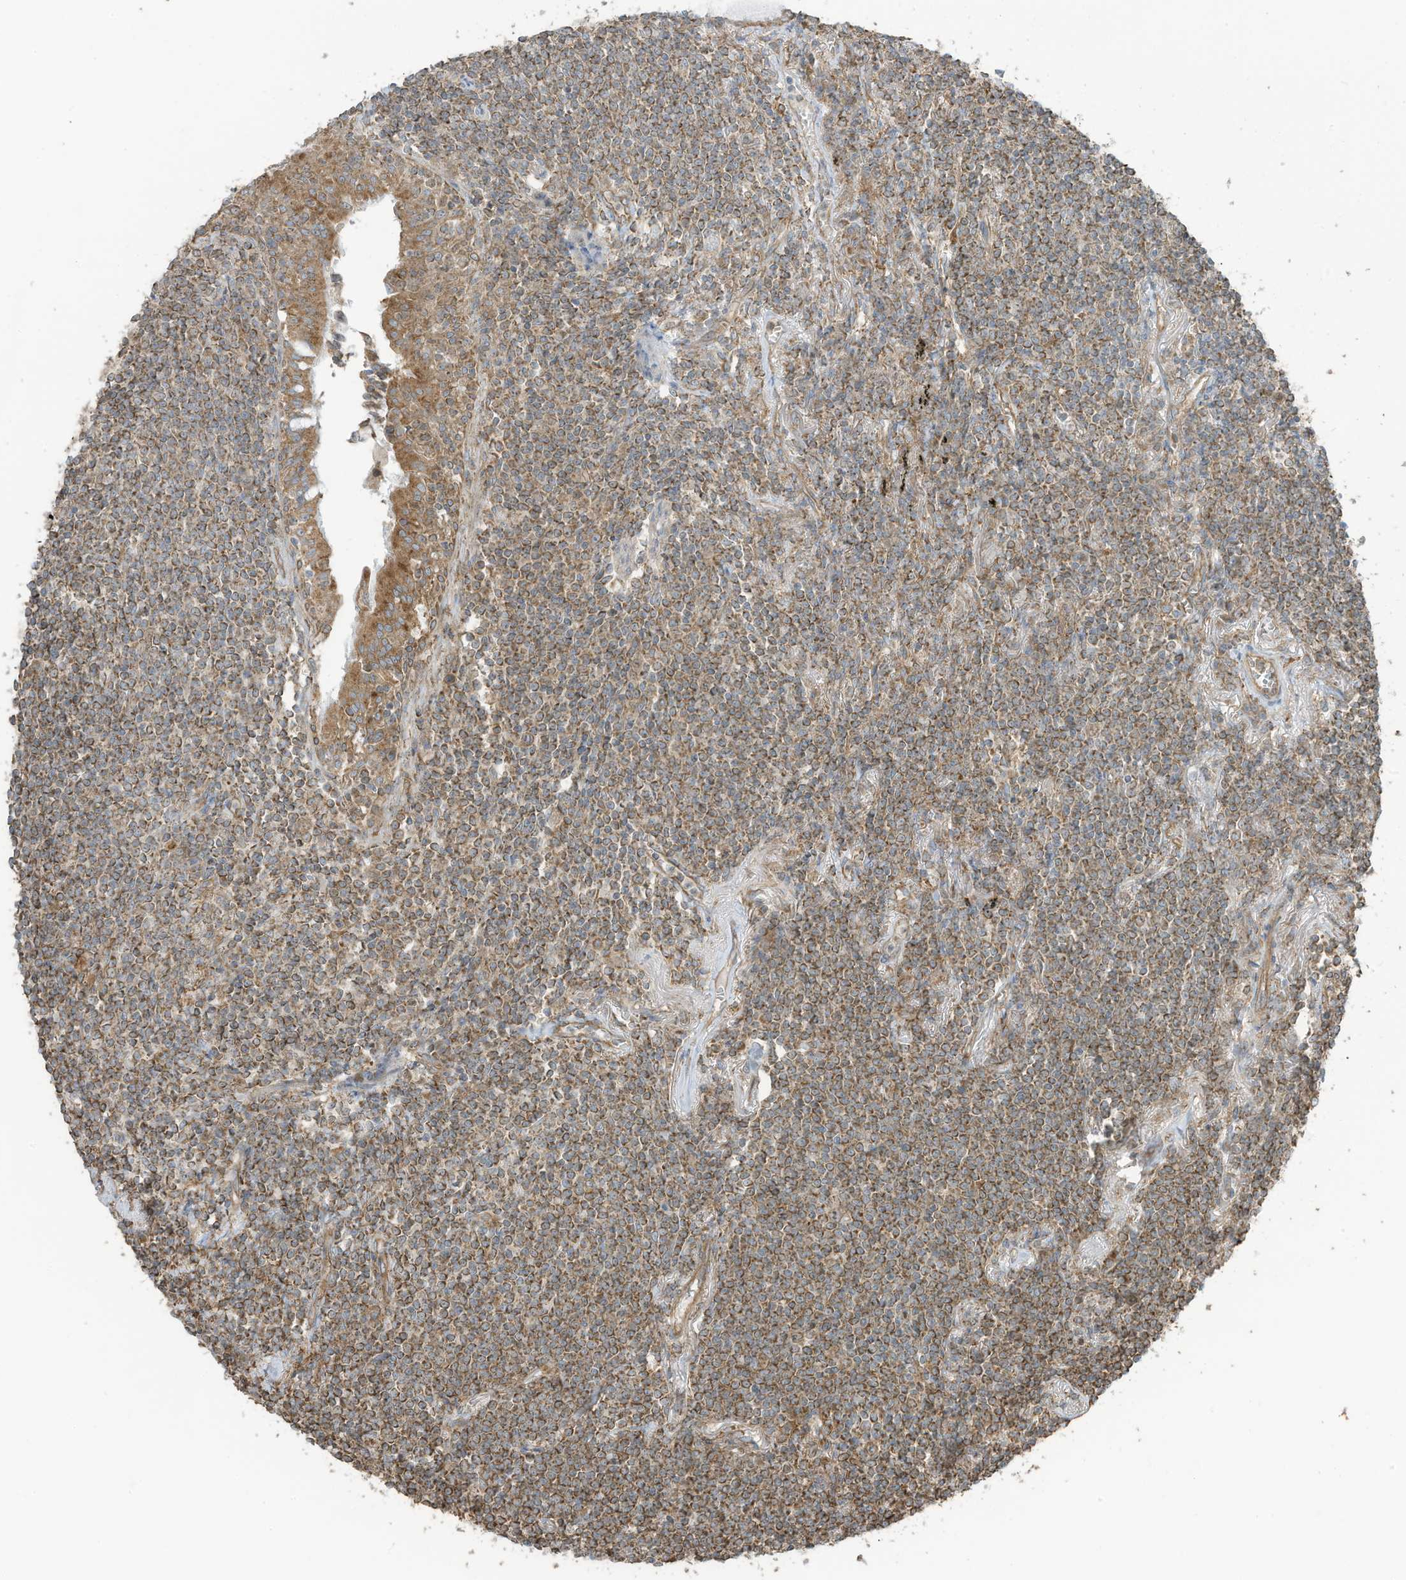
{"staining": {"intensity": "moderate", "quantity": "25%-75%", "location": "cytoplasmic/membranous"}, "tissue": "lymphoma", "cell_type": "Tumor cells", "image_type": "cancer", "snomed": [{"axis": "morphology", "description": "Malignant lymphoma, non-Hodgkin's type, Low grade"}, {"axis": "topography", "description": "Lung"}], "caption": "Moderate cytoplasmic/membranous protein positivity is identified in about 25%-75% of tumor cells in lymphoma.", "gene": "CGAS", "patient": {"sex": "female", "age": 71}}